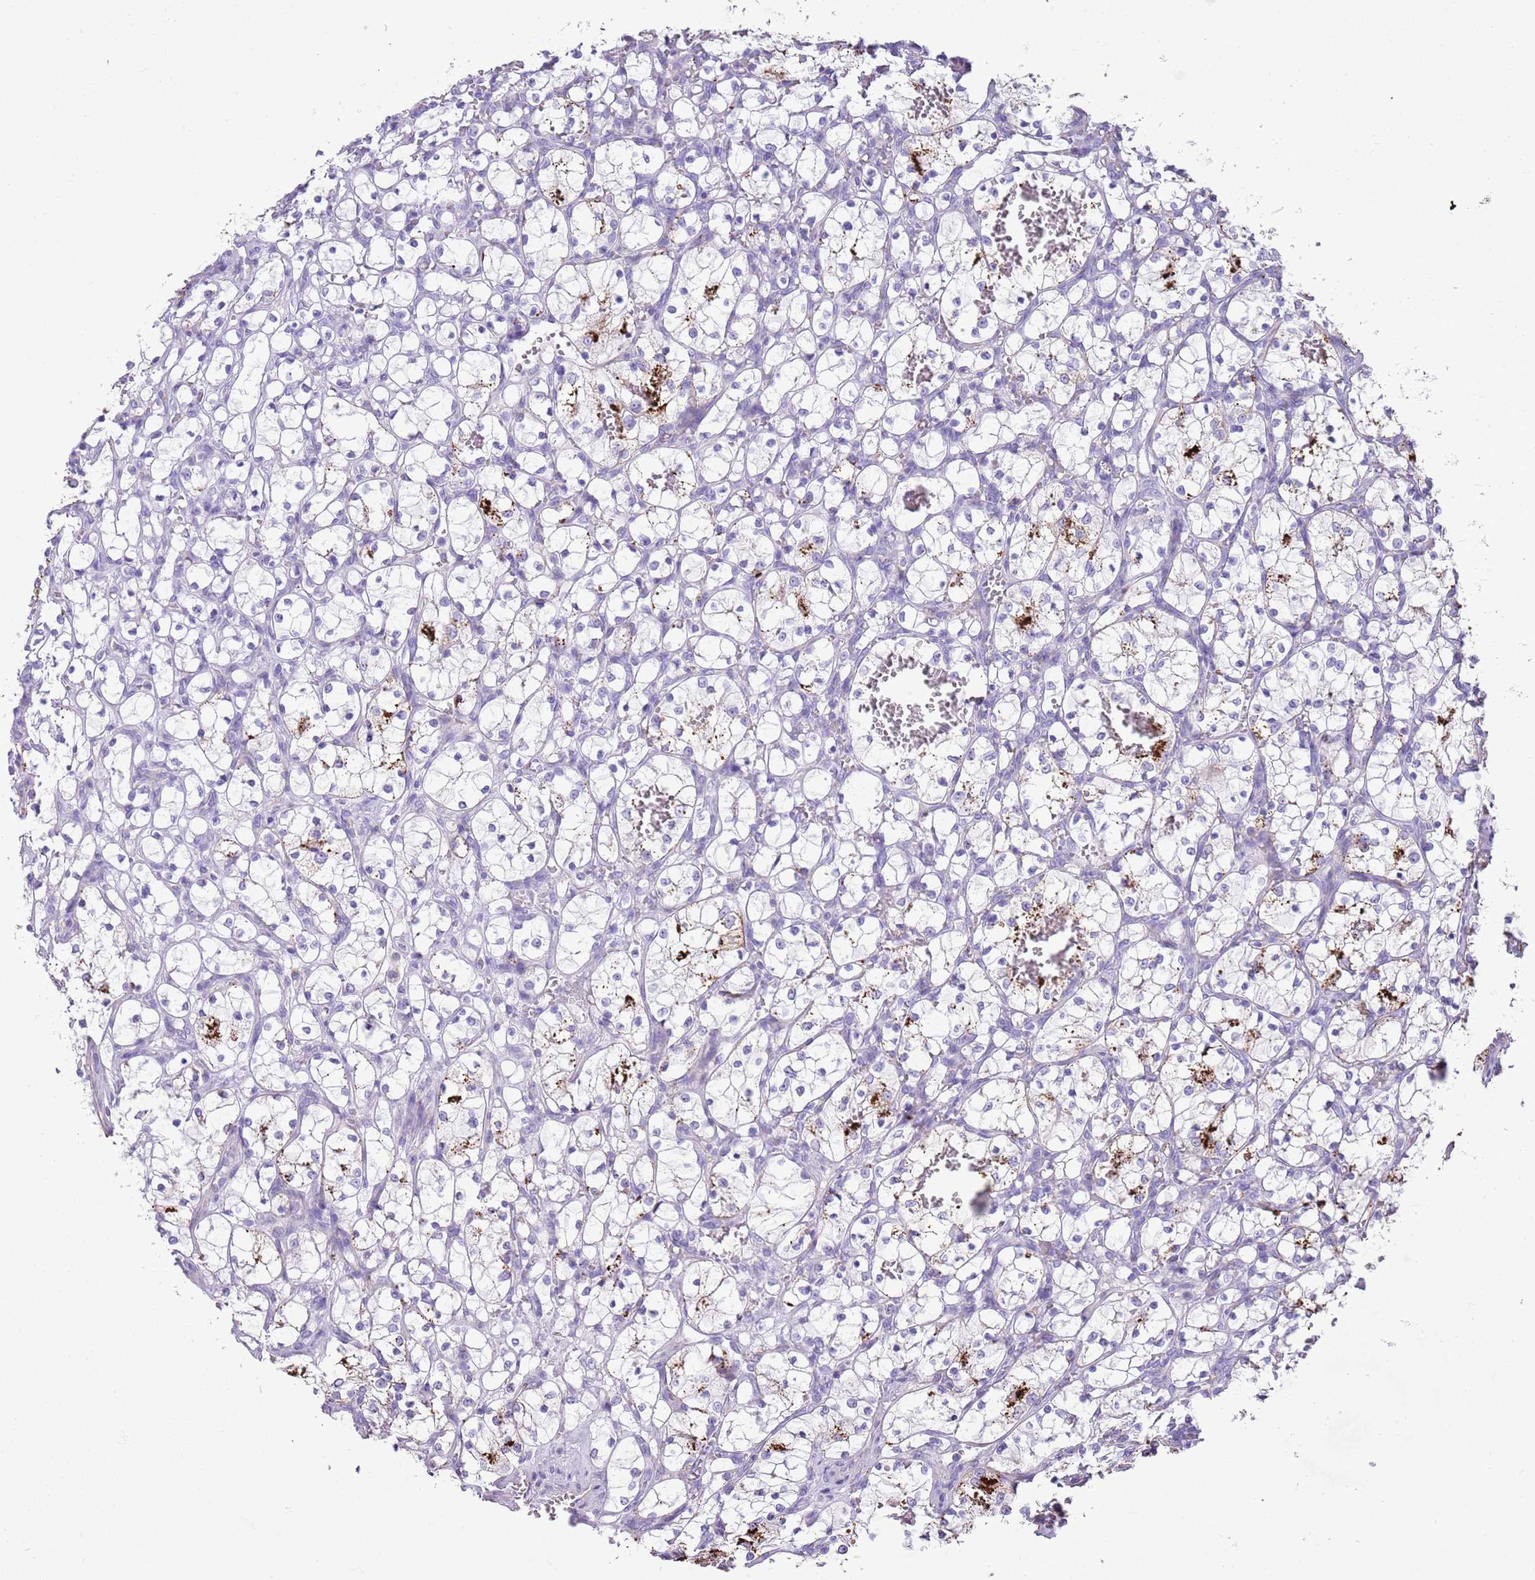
{"staining": {"intensity": "strong", "quantity": "<25%", "location": "cytoplasmic/membranous"}, "tissue": "renal cancer", "cell_type": "Tumor cells", "image_type": "cancer", "snomed": [{"axis": "morphology", "description": "Adenocarcinoma, NOS"}, {"axis": "topography", "description": "Kidney"}], "caption": "High-power microscopy captured an immunohistochemistry photomicrograph of adenocarcinoma (renal), revealing strong cytoplasmic/membranous positivity in about <25% of tumor cells.", "gene": "ABHD17C", "patient": {"sex": "female", "age": 69}}